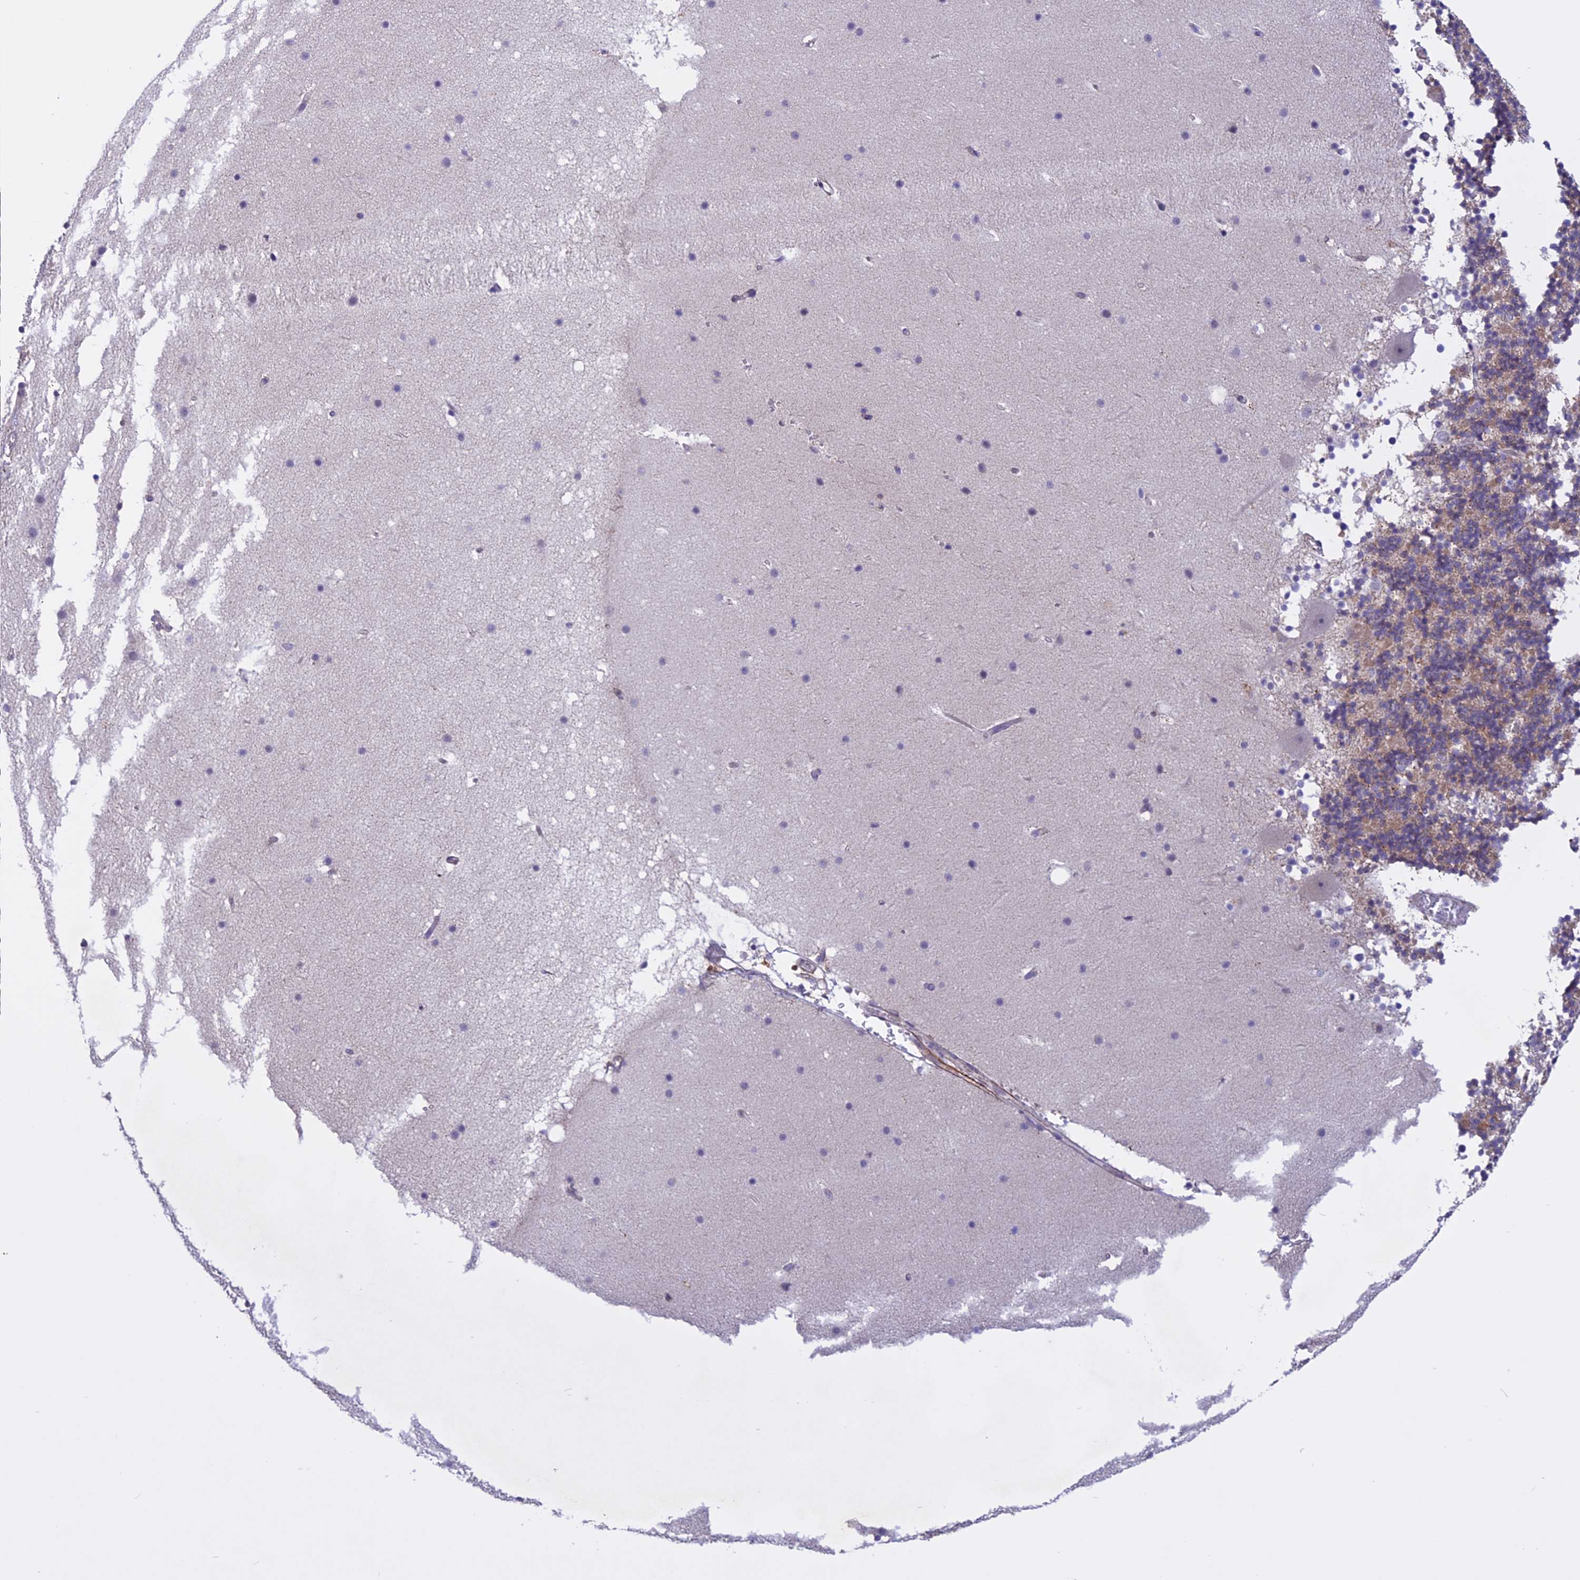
{"staining": {"intensity": "weak", "quantity": "25%-75%", "location": "cytoplasmic/membranous"}, "tissue": "cerebellum", "cell_type": "Cells in granular layer", "image_type": "normal", "snomed": [{"axis": "morphology", "description": "Normal tissue, NOS"}, {"axis": "topography", "description": "Cerebellum"}], "caption": "Immunohistochemistry (IHC) of benign cerebellum shows low levels of weak cytoplasmic/membranous positivity in approximately 25%-75% of cells in granular layer.", "gene": "SPHKAP", "patient": {"sex": "male", "age": 57}}